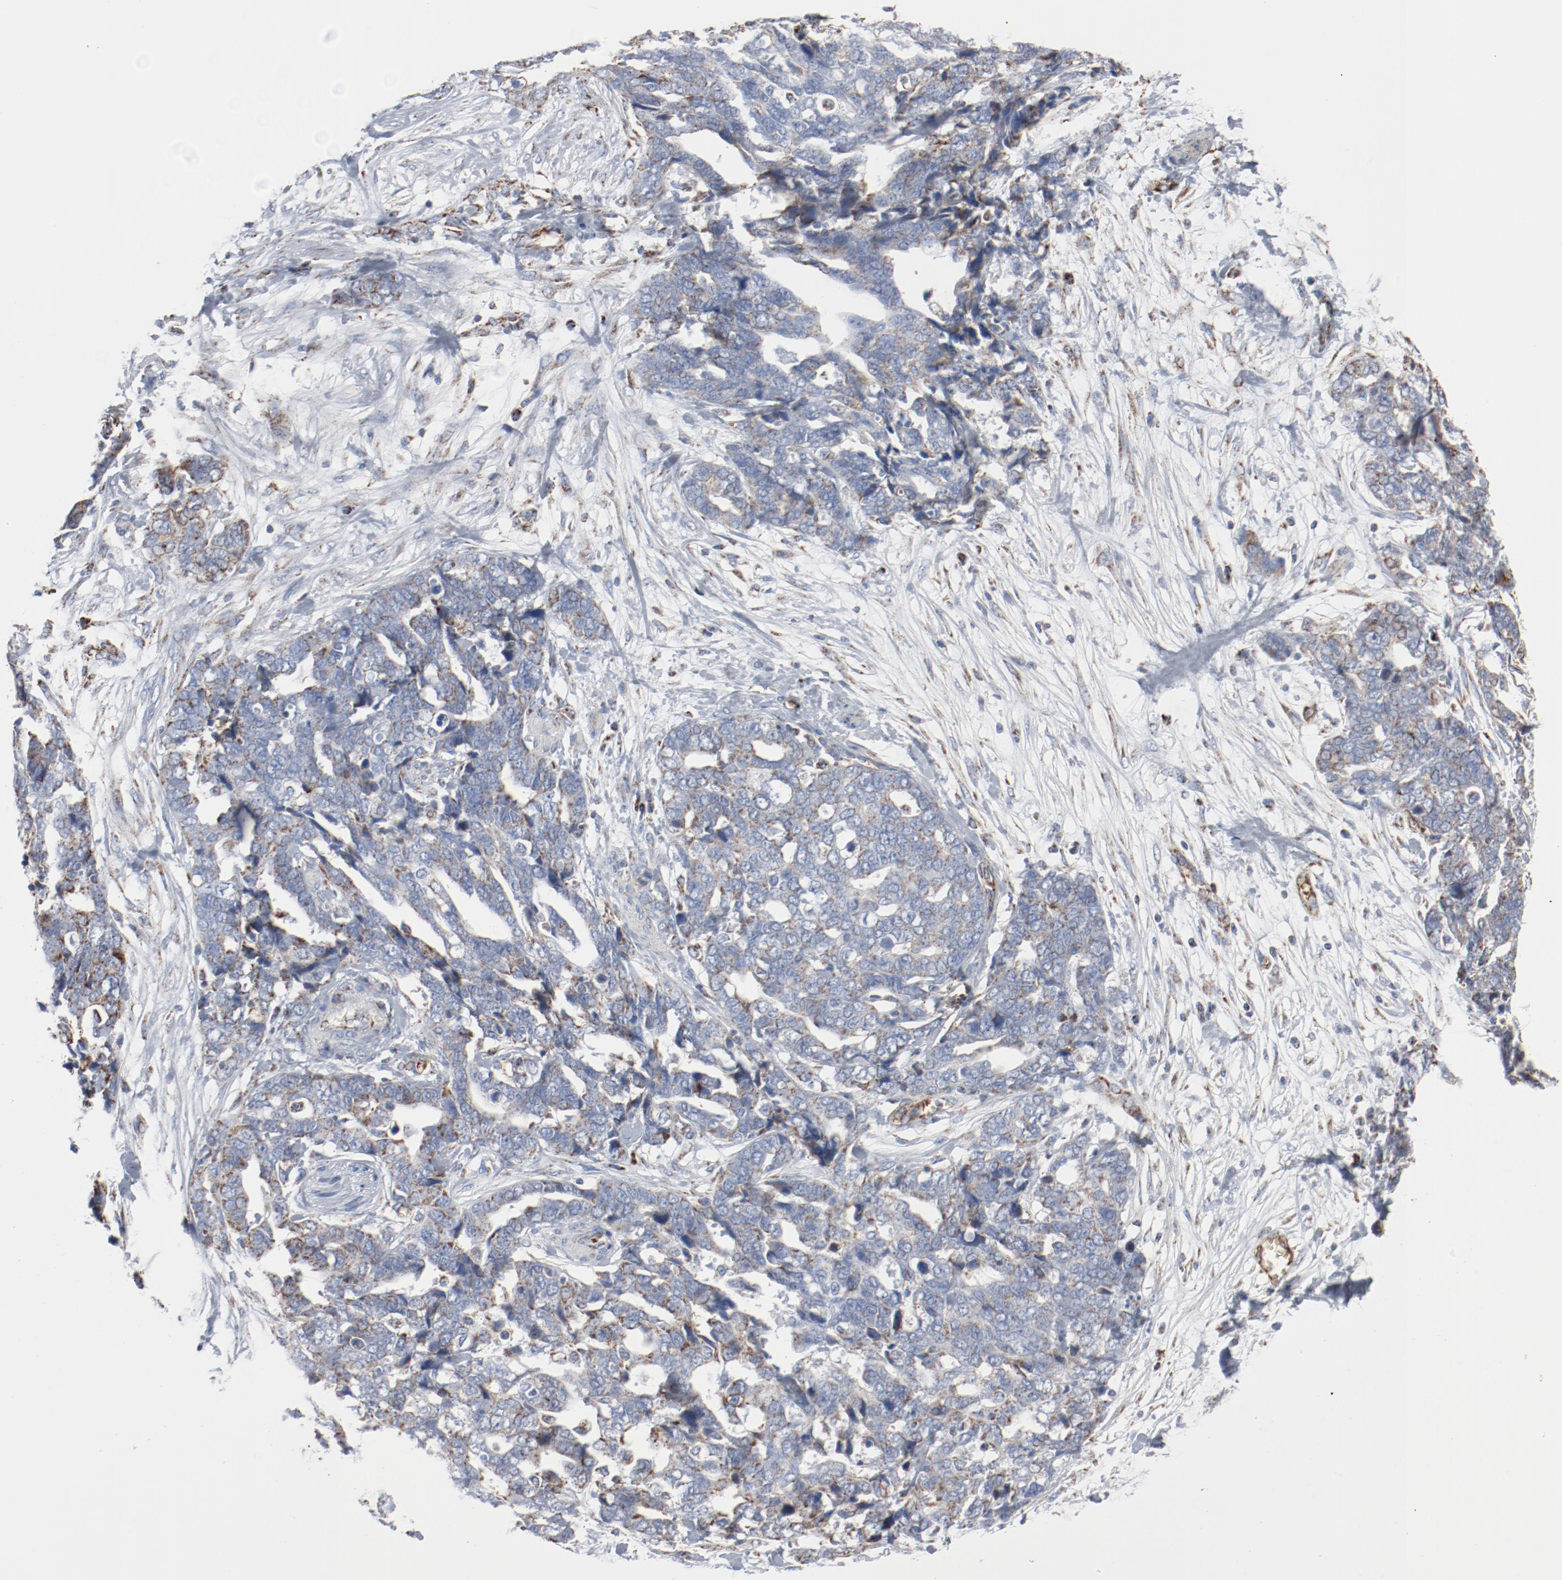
{"staining": {"intensity": "weak", "quantity": "25%-75%", "location": "cytoplasmic/membranous"}, "tissue": "ovarian cancer", "cell_type": "Tumor cells", "image_type": "cancer", "snomed": [{"axis": "morphology", "description": "Normal tissue, NOS"}, {"axis": "morphology", "description": "Cystadenocarcinoma, serous, NOS"}, {"axis": "topography", "description": "Fallopian tube"}, {"axis": "topography", "description": "Ovary"}], "caption": "Immunohistochemistry (IHC) staining of ovarian cancer, which displays low levels of weak cytoplasmic/membranous positivity in about 25%-75% of tumor cells indicating weak cytoplasmic/membranous protein expression. The staining was performed using DAB (brown) for protein detection and nuclei were counterstained in hematoxylin (blue).", "gene": "NDUFB8", "patient": {"sex": "female", "age": 56}}